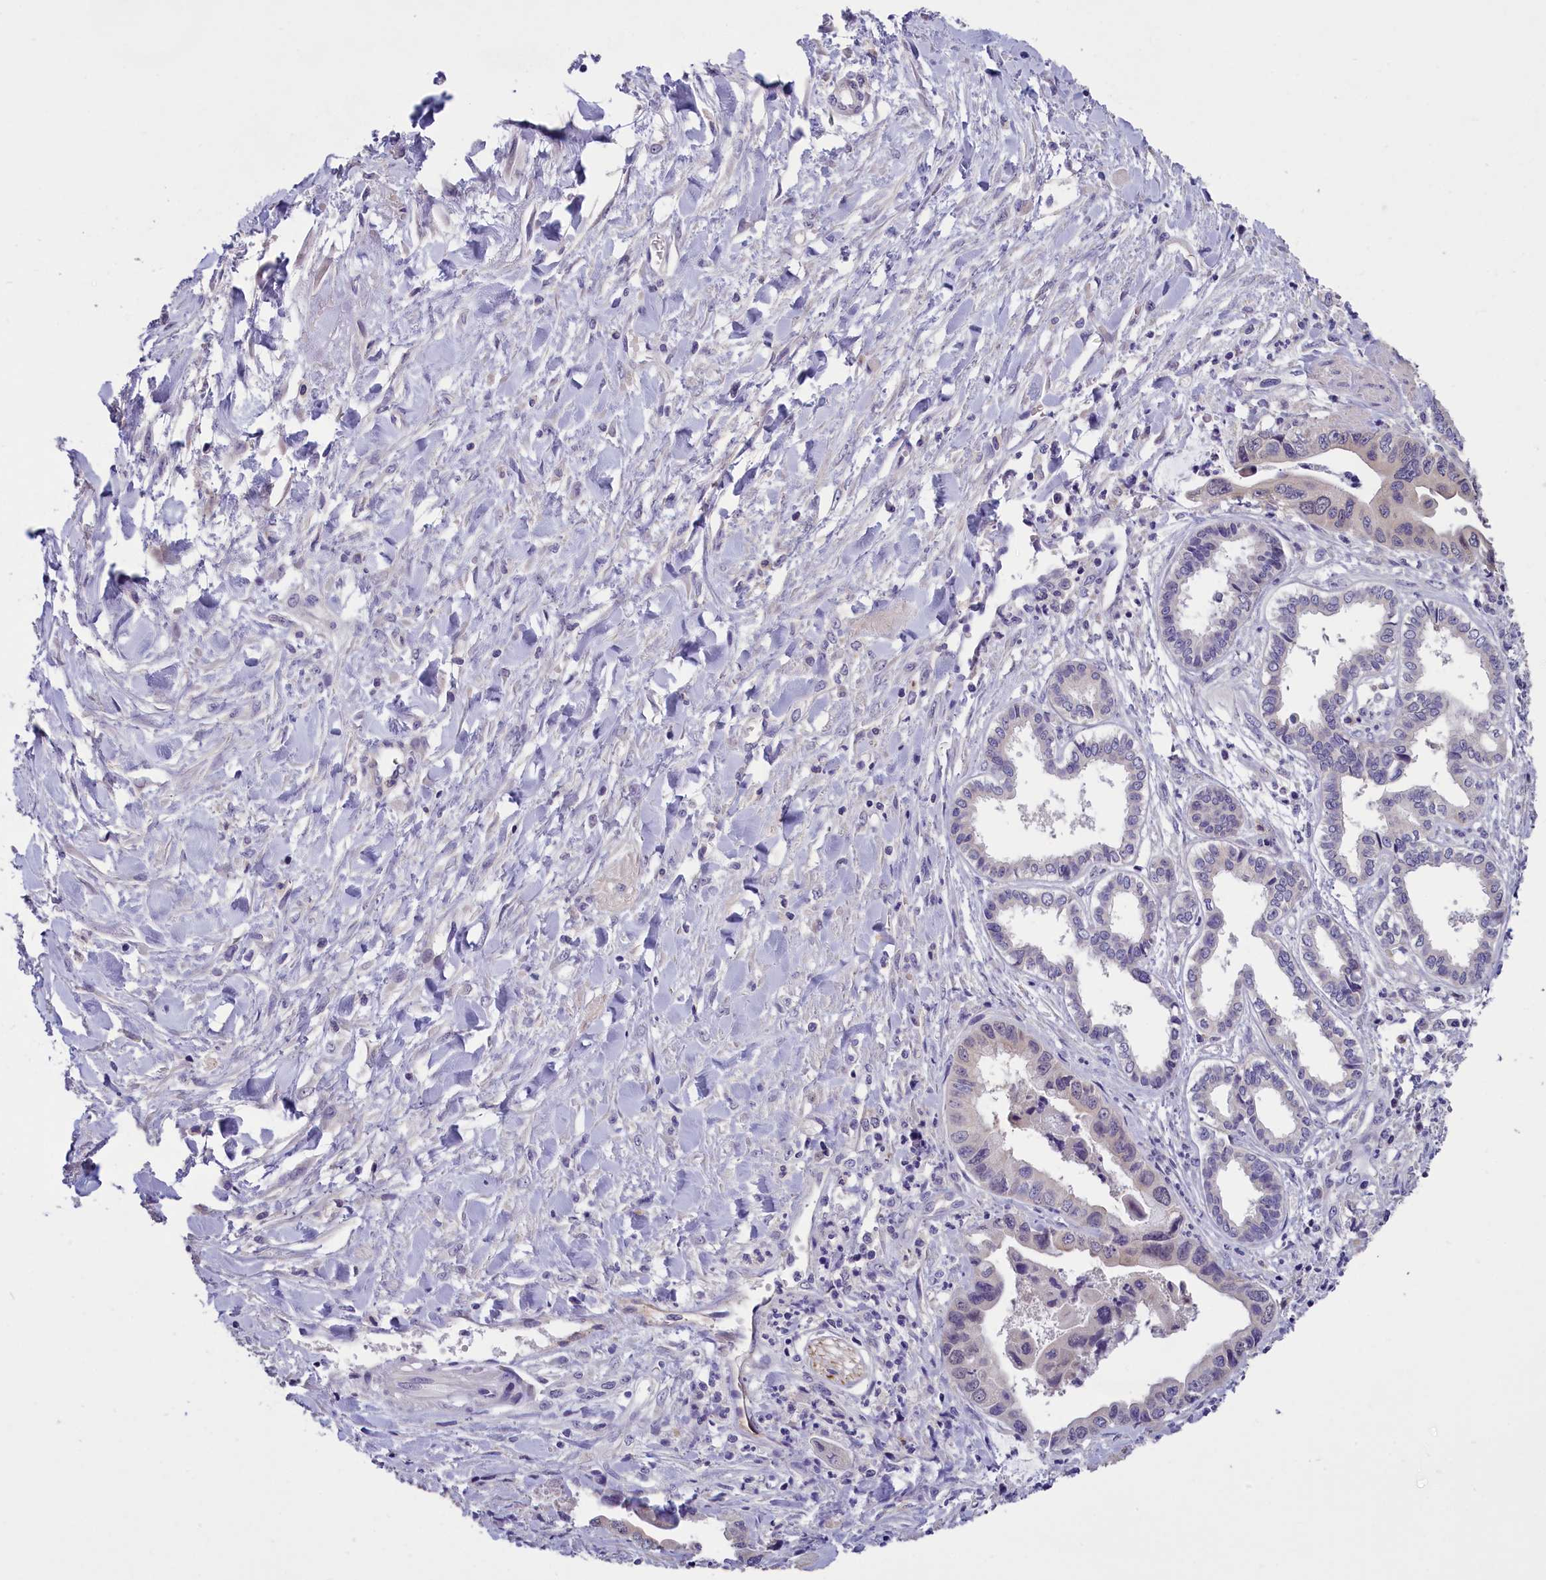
{"staining": {"intensity": "negative", "quantity": "none", "location": "none"}, "tissue": "pancreatic cancer", "cell_type": "Tumor cells", "image_type": "cancer", "snomed": [{"axis": "morphology", "description": "Adenocarcinoma, NOS"}, {"axis": "topography", "description": "Pancreas"}], "caption": "Immunohistochemistry (IHC) histopathology image of neoplastic tissue: human pancreatic cancer (adenocarcinoma) stained with DAB (3,3'-diaminobenzidine) reveals no significant protein positivity in tumor cells.", "gene": "ENPP6", "patient": {"sex": "female", "age": 50}}